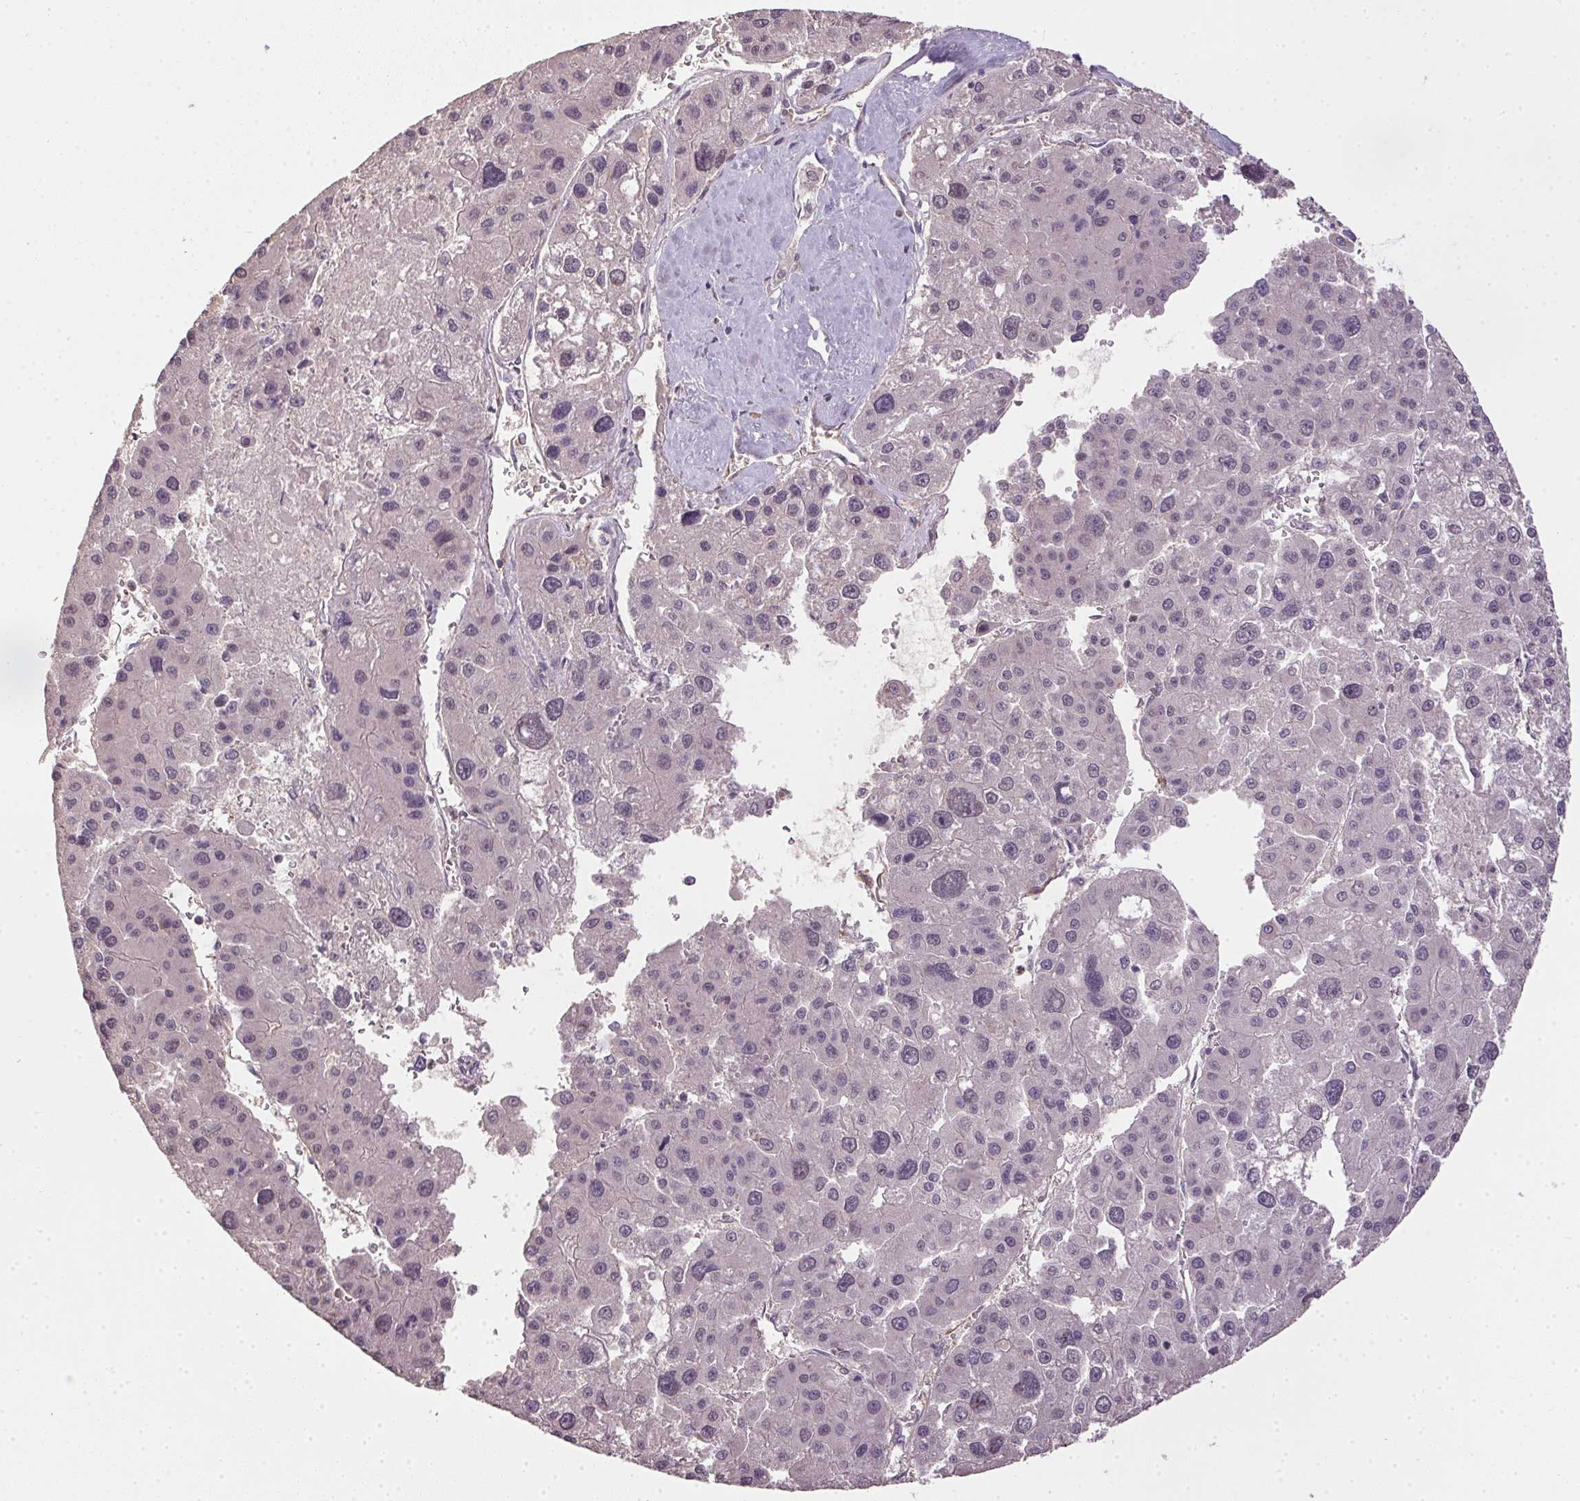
{"staining": {"intensity": "negative", "quantity": "none", "location": "none"}, "tissue": "liver cancer", "cell_type": "Tumor cells", "image_type": "cancer", "snomed": [{"axis": "morphology", "description": "Carcinoma, Hepatocellular, NOS"}, {"axis": "topography", "description": "Liver"}], "caption": "A histopathology image of liver hepatocellular carcinoma stained for a protein reveals no brown staining in tumor cells.", "gene": "CFAP92", "patient": {"sex": "male", "age": 73}}